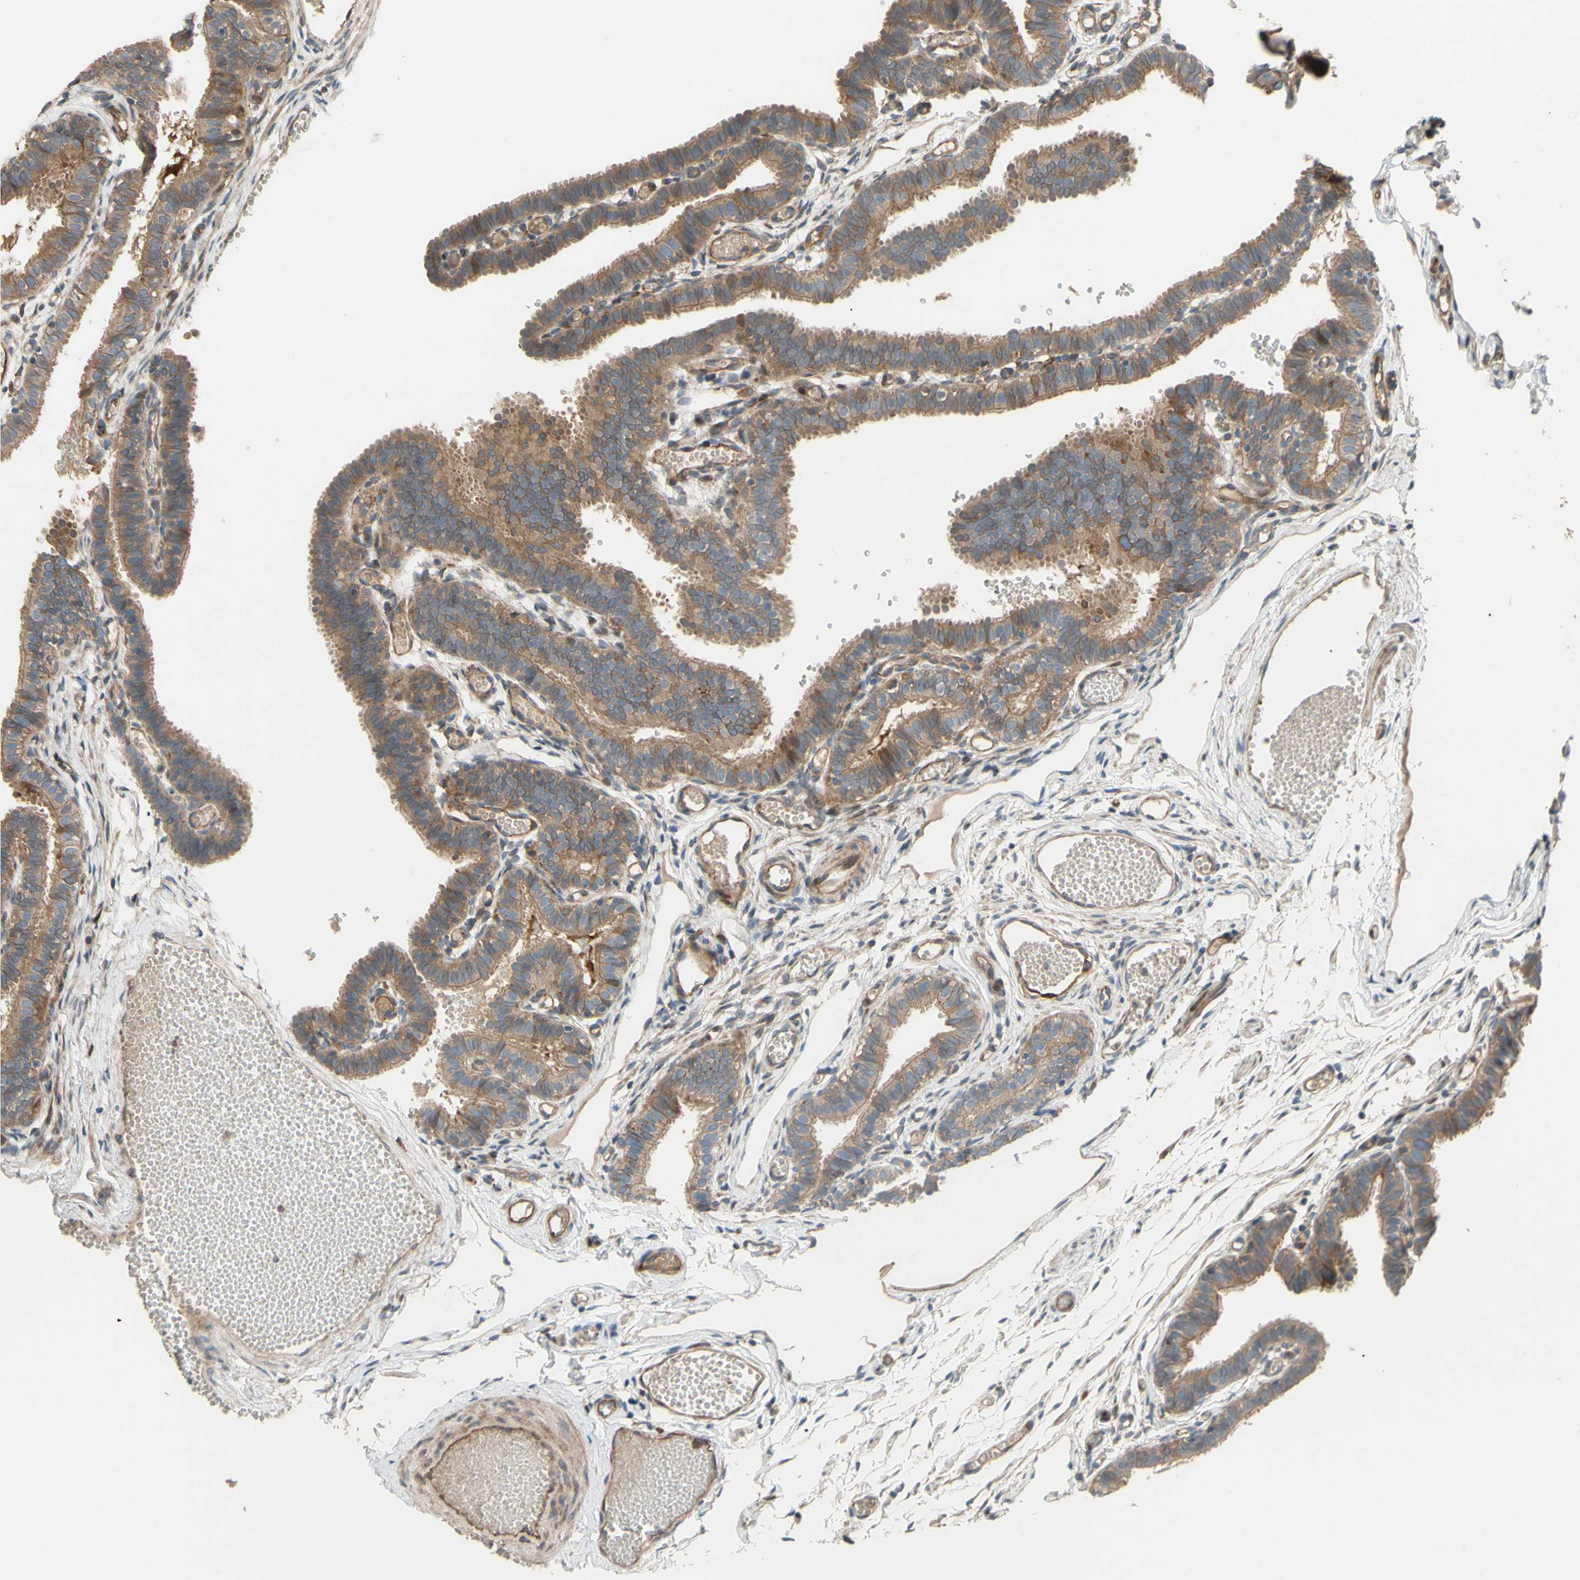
{"staining": {"intensity": "moderate", "quantity": ">75%", "location": "cytoplasmic/membranous"}, "tissue": "fallopian tube", "cell_type": "Glandular cells", "image_type": "normal", "snomed": [{"axis": "morphology", "description": "Normal tissue, NOS"}, {"axis": "topography", "description": "Fallopian tube"}, {"axis": "topography", "description": "Placenta"}], "caption": "Immunohistochemical staining of benign fallopian tube exhibits medium levels of moderate cytoplasmic/membranous expression in about >75% of glandular cells. The staining was performed using DAB (3,3'-diaminobenzidine) to visualize the protein expression in brown, while the nuclei were stained in blue with hematoxylin (Magnification: 20x).", "gene": "SPTLC1", "patient": {"sex": "female", "age": 34}}